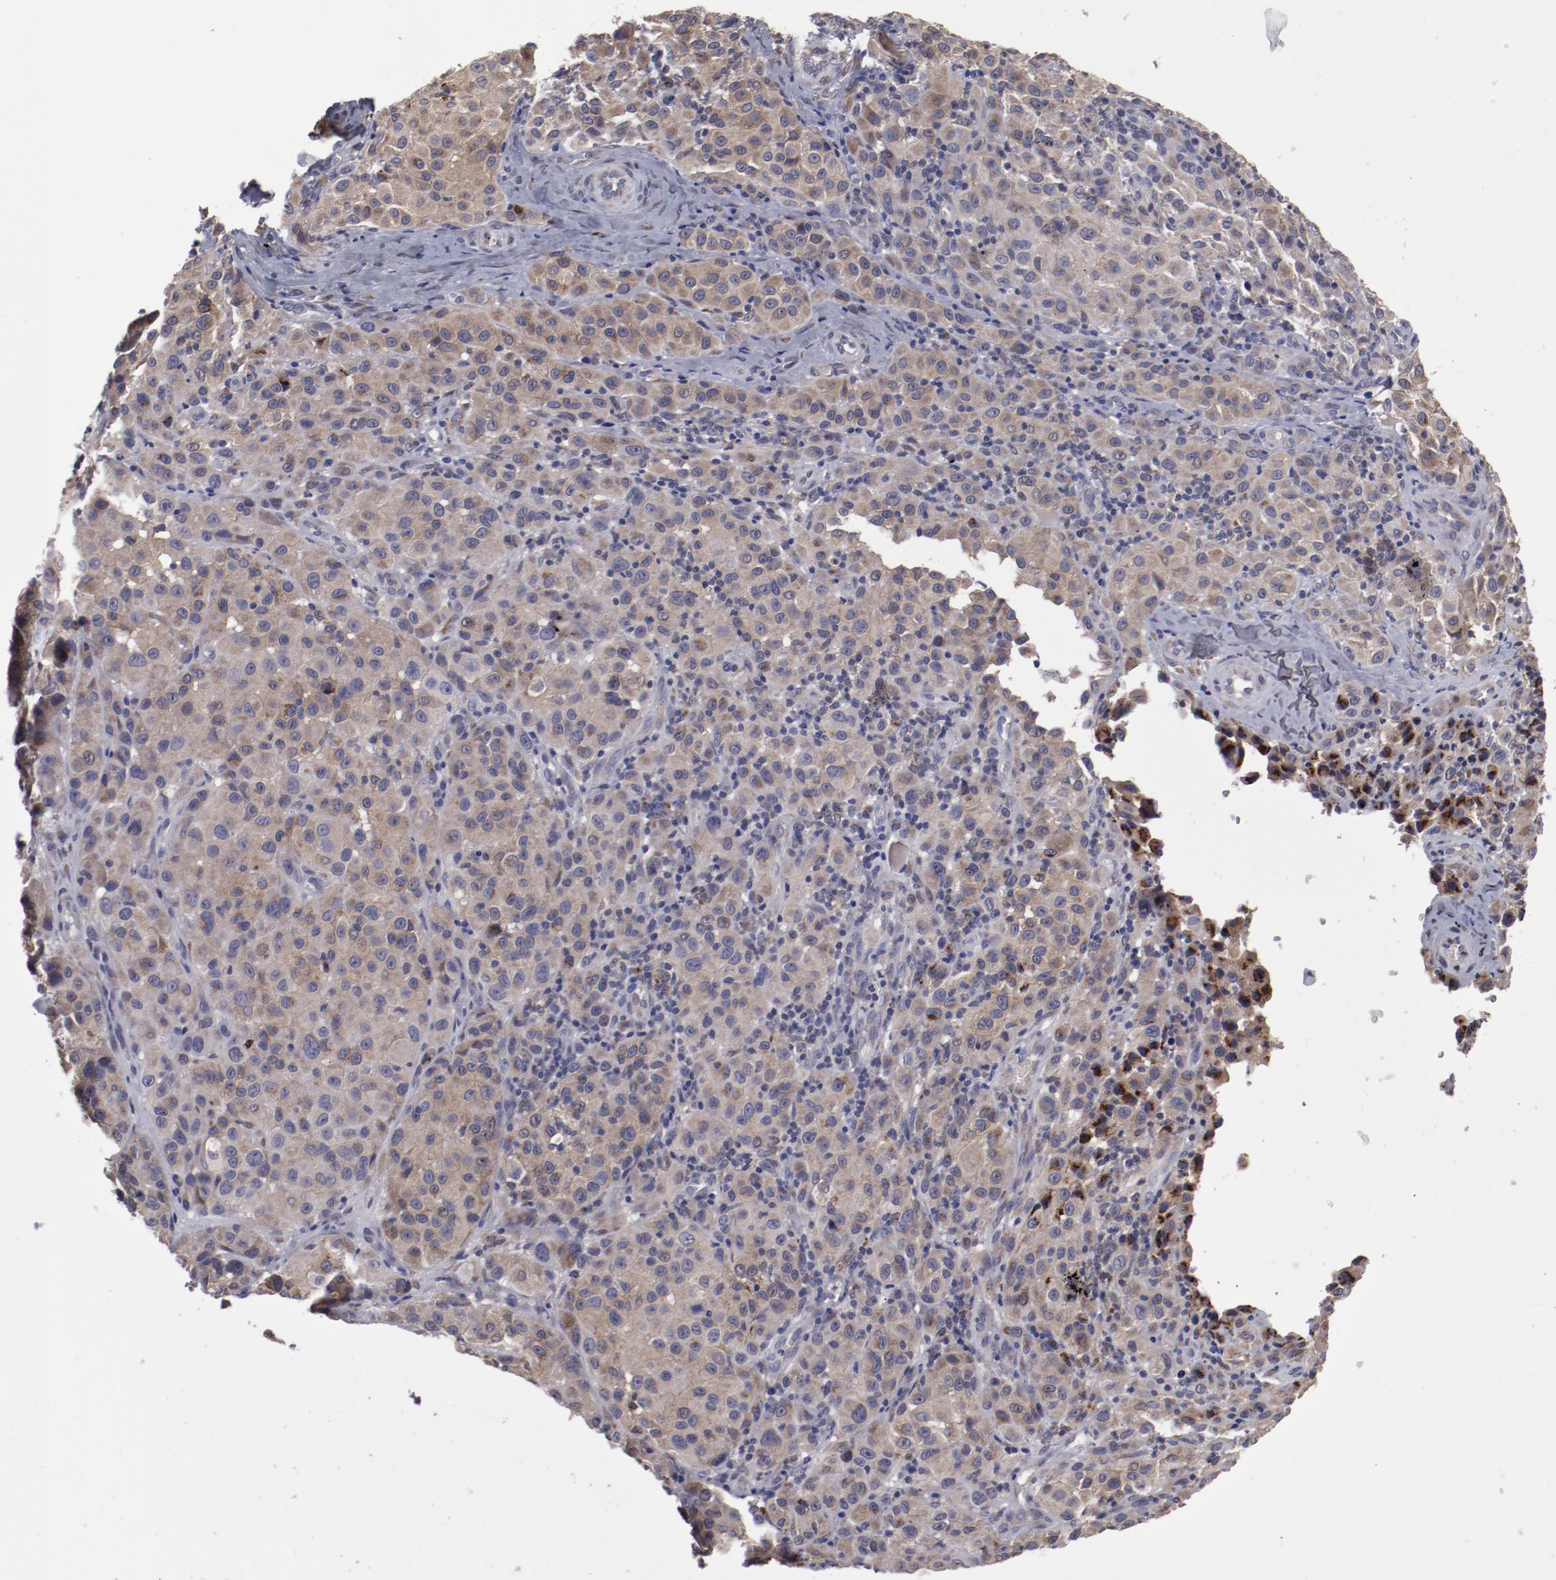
{"staining": {"intensity": "weak", "quantity": "25%-75%", "location": "cytoplasmic/membranous"}, "tissue": "melanoma", "cell_type": "Tumor cells", "image_type": "cancer", "snomed": [{"axis": "morphology", "description": "Malignant melanoma, NOS"}, {"axis": "topography", "description": "Skin"}], "caption": "Brown immunohistochemical staining in human malignant melanoma demonstrates weak cytoplasmic/membranous staining in approximately 25%-75% of tumor cells. The protein is shown in brown color, while the nuclei are stained blue.", "gene": "IL12A", "patient": {"sex": "female", "age": 21}}